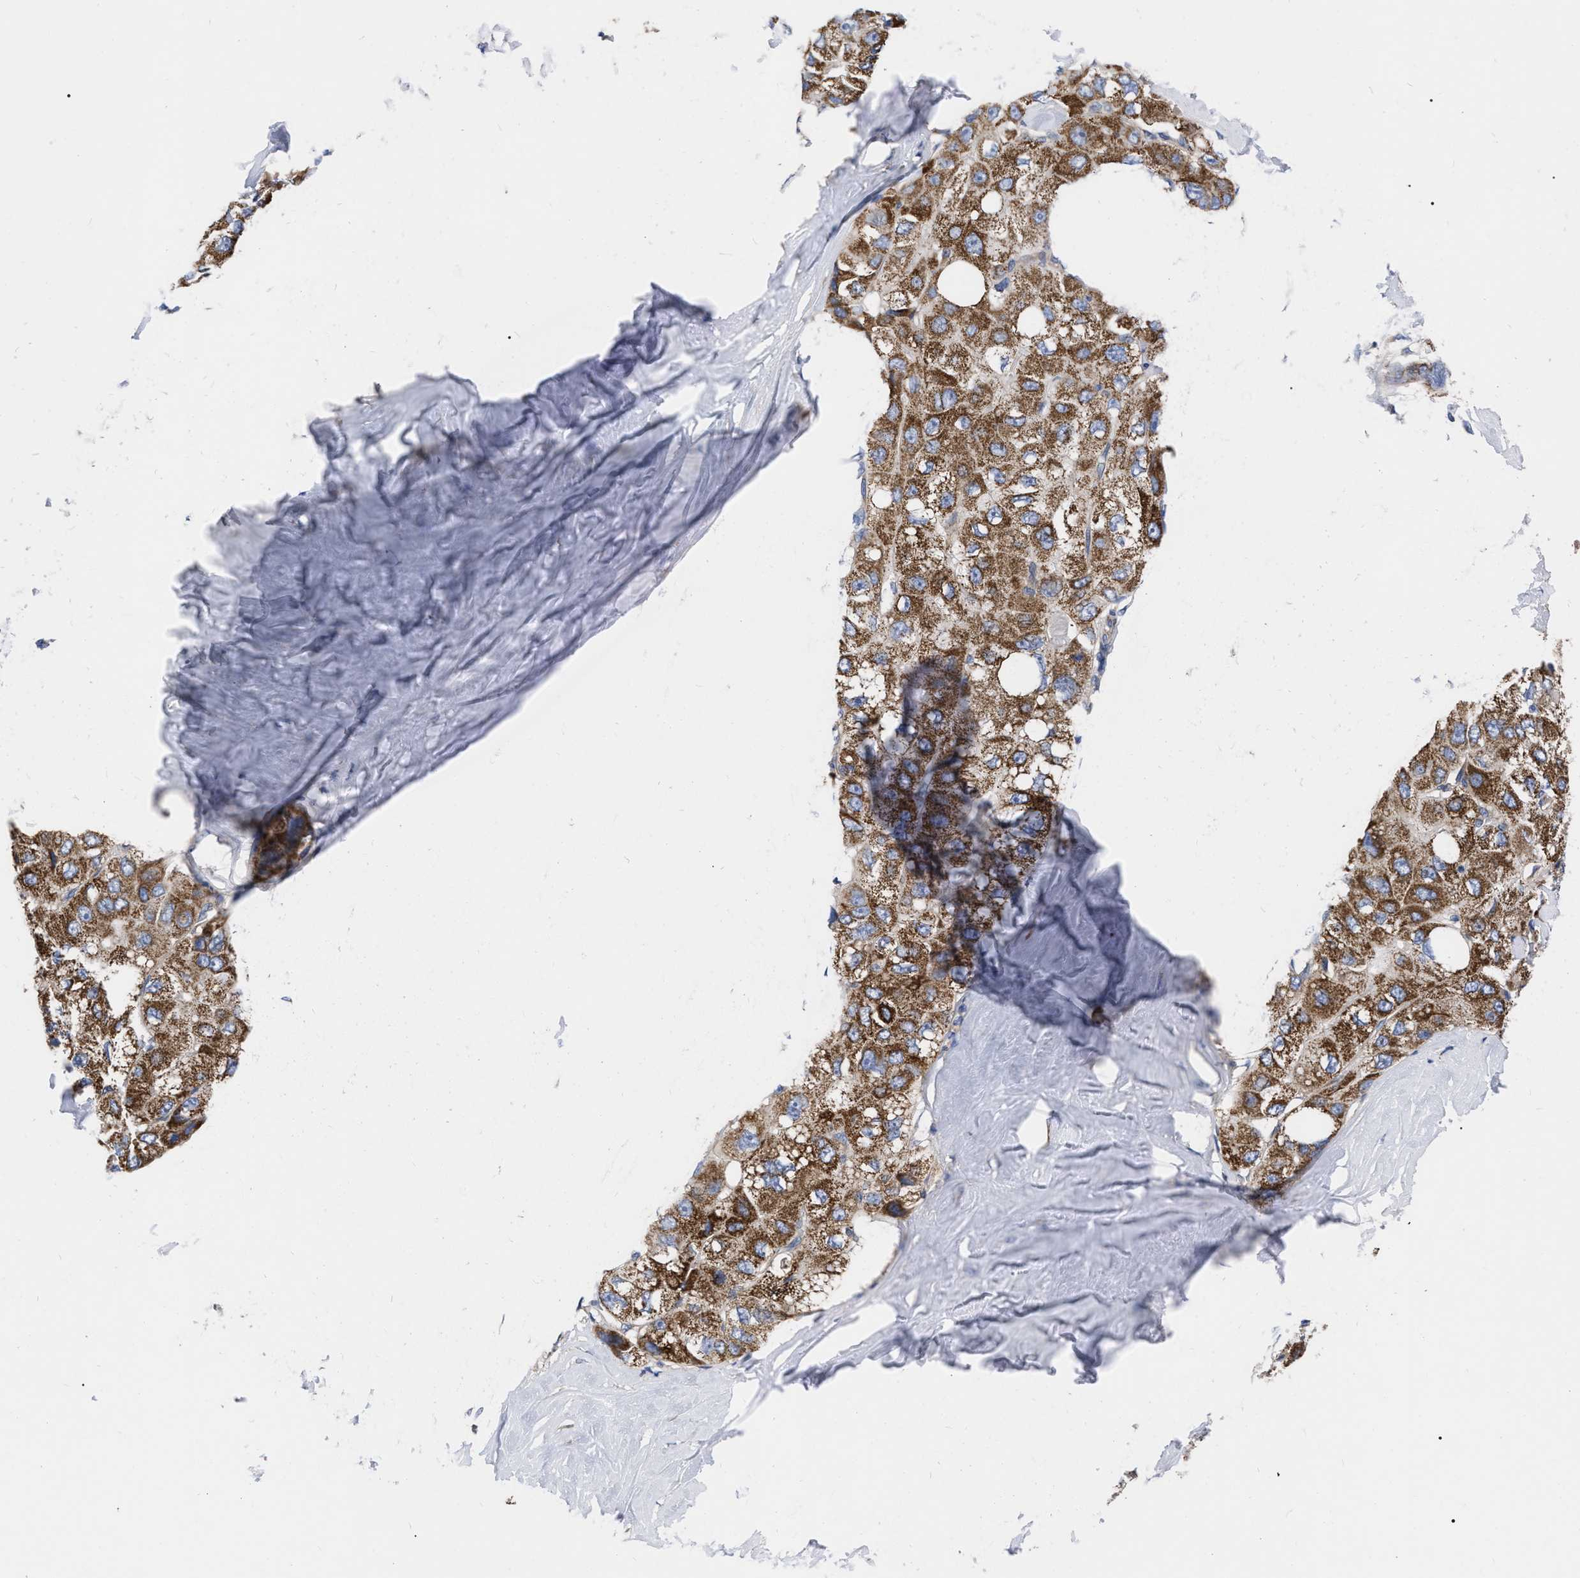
{"staining": {"intensity": "strong", "quantity": ">75%", "location": "cytoplasmic/membranous"}, "tissue": "liver cancer", "cell_type": "Tumor cells", "image_type": "cancer", "snomed": [{"axis": "morphology", "description": "Carcinoma, Hepatocellular, NOS"}, {"axis": "topography", "description": "Liver"}], "caption": "Human liver cancer (hepatocellular carcinoma) stained for a protein (brown) exhibits strong cytoplasmic/membranous positive expression in about >75% of tumor cells.", "gene": "CDKN2C", "patient": {"sex": "male", "age": 80}}